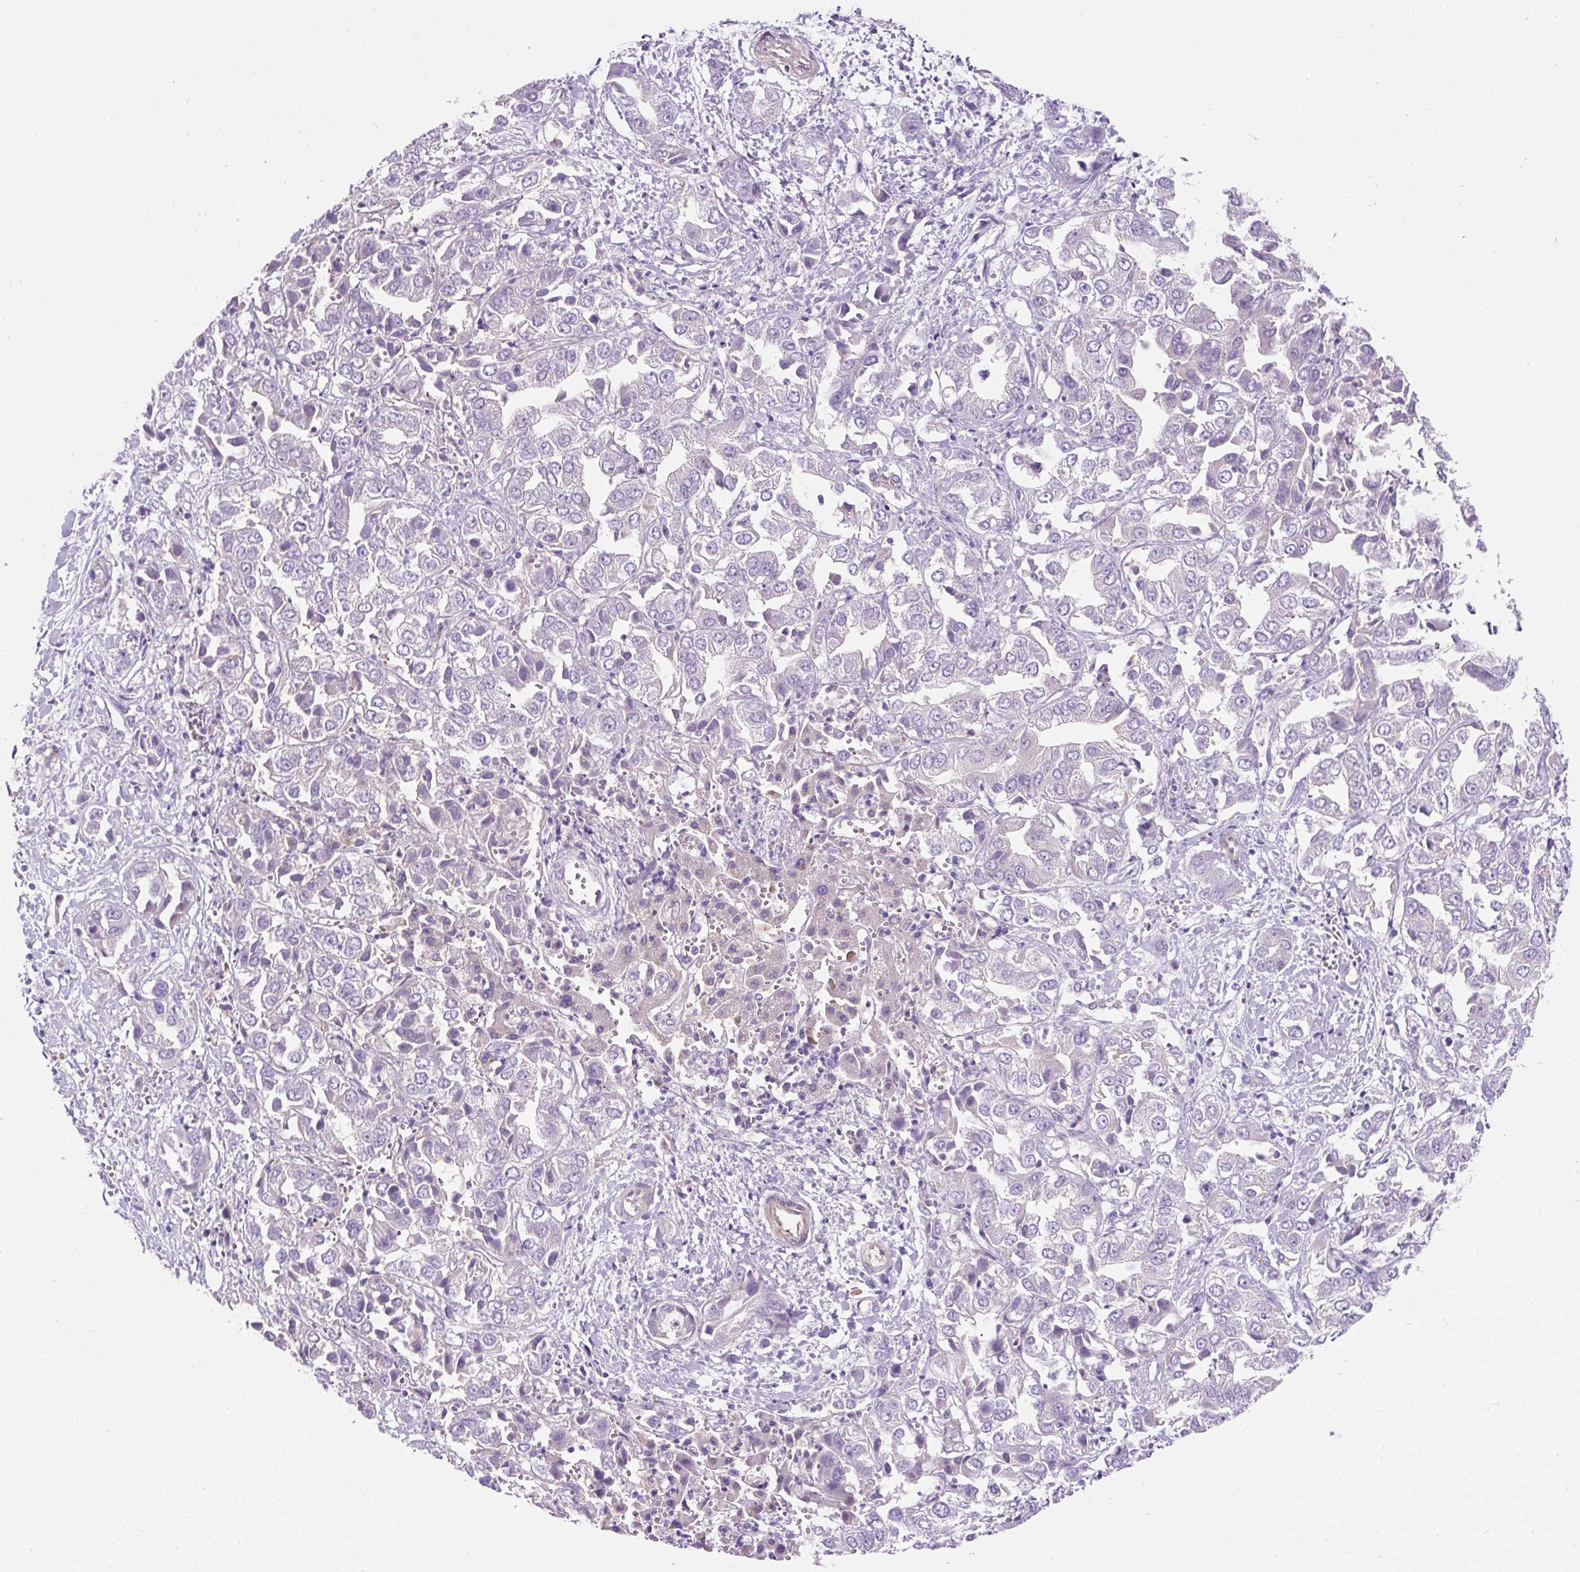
{"staining": {"intensity": "negative", "quantity": "none", "location": "none"}, "tissue": "liver cancer", "cell_type": "Tumor cells", "image_type": "cancer", "snomed": [{"axis": "morphology", "description": "Cholangiocarcinoma"}, {"axis": "topography", "description": "Liver"}], "caption": "DAB immunohistochemical staining of cholangiocarcinoma (liver) exhibits no significant staining in tumor cells. The staining was performed using DAB (3,3'-diaminobenzidine) to visualize the protein expression in brown, while the nuclei were stained in blue with hematoxylin (Magnification: 20x).", "gene": "SUSD5", "patient": {"sex": "female", "age": 52}}